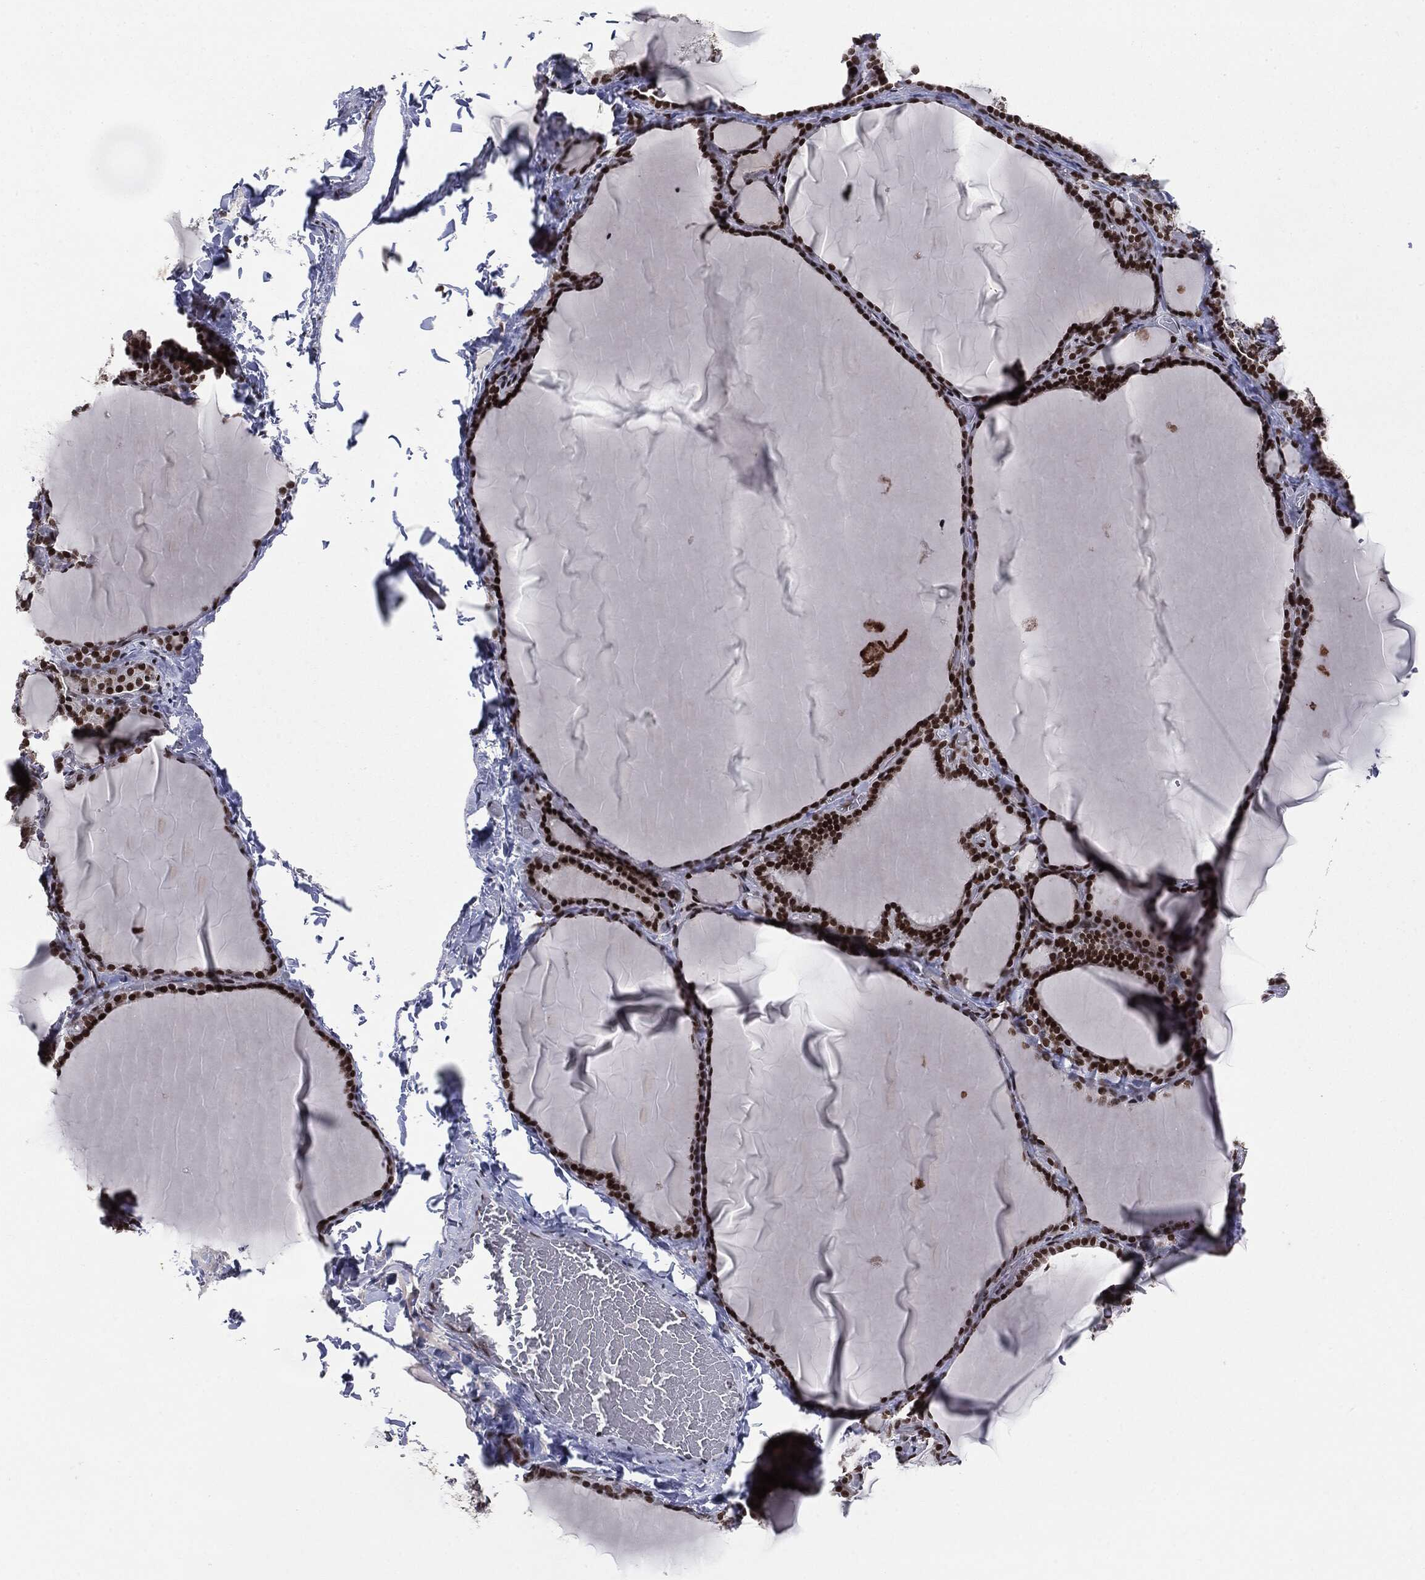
{"staining": {"intensity": "strong", "quantity": ">75%", "location": "nuclear"}, "tissue": "thyroid gland", "cell_type": "Glandular cells", "image_type": "normal", "snomed": [{"axis": "morphology", "description": "Normal tissue, NOS"}, {"axis": "morphology", "description": "Hyperplasia, NOS"}, {"axis": "topography", "description": "Thyroid gland"}], "caption": "Immunohistochemistry (IHC) micrograph of normal thyroid gland: human thyroid gland stained using immunohistochemistry (IHC) reveals high levels of strong protein expression localized specifically in the nuclear of glandular cells, appearing as a nuclear brown color.", "gene": "MDC1", "patient": {"sex": "female", "age": 27}}